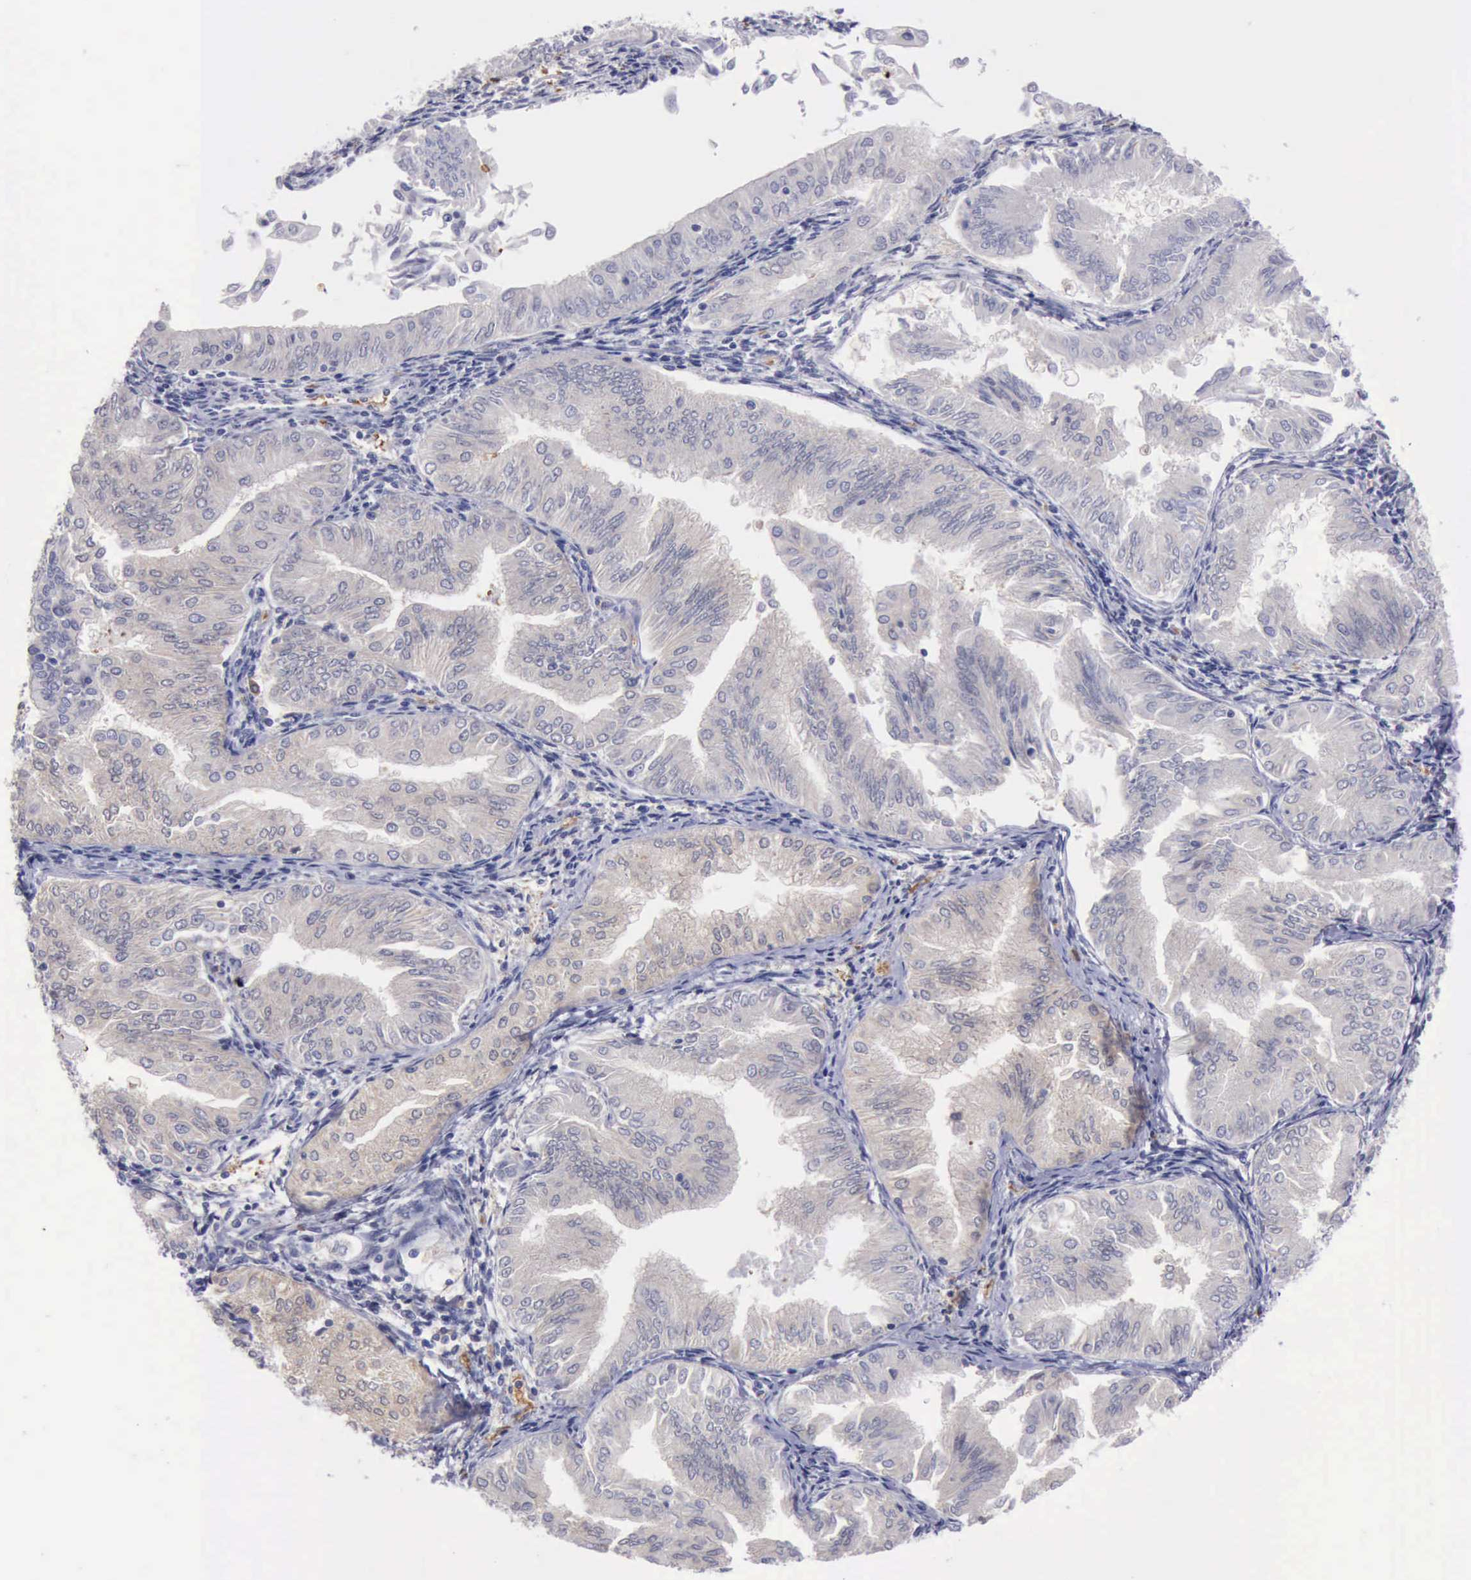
{"staining": {"intensity": "weak", "quantity": ">75%", "location": "cytoplasmic/membranous"}, "tissue": "endometrial cancer", "cell_type": "Tumor cells", "image_type": "cancer", "snomed": [{"axis": "morphology", "description": "Adenocarcinoma, NOS"}, {"axis": "topography", "description": "Endometrium"}], "caption": "Human endometrial adenocarcinoma stained with a protein marker reveals weak staining in tumor cells.", "gene": "CEP128", "patient": {"sex": "female", "age": 53}}